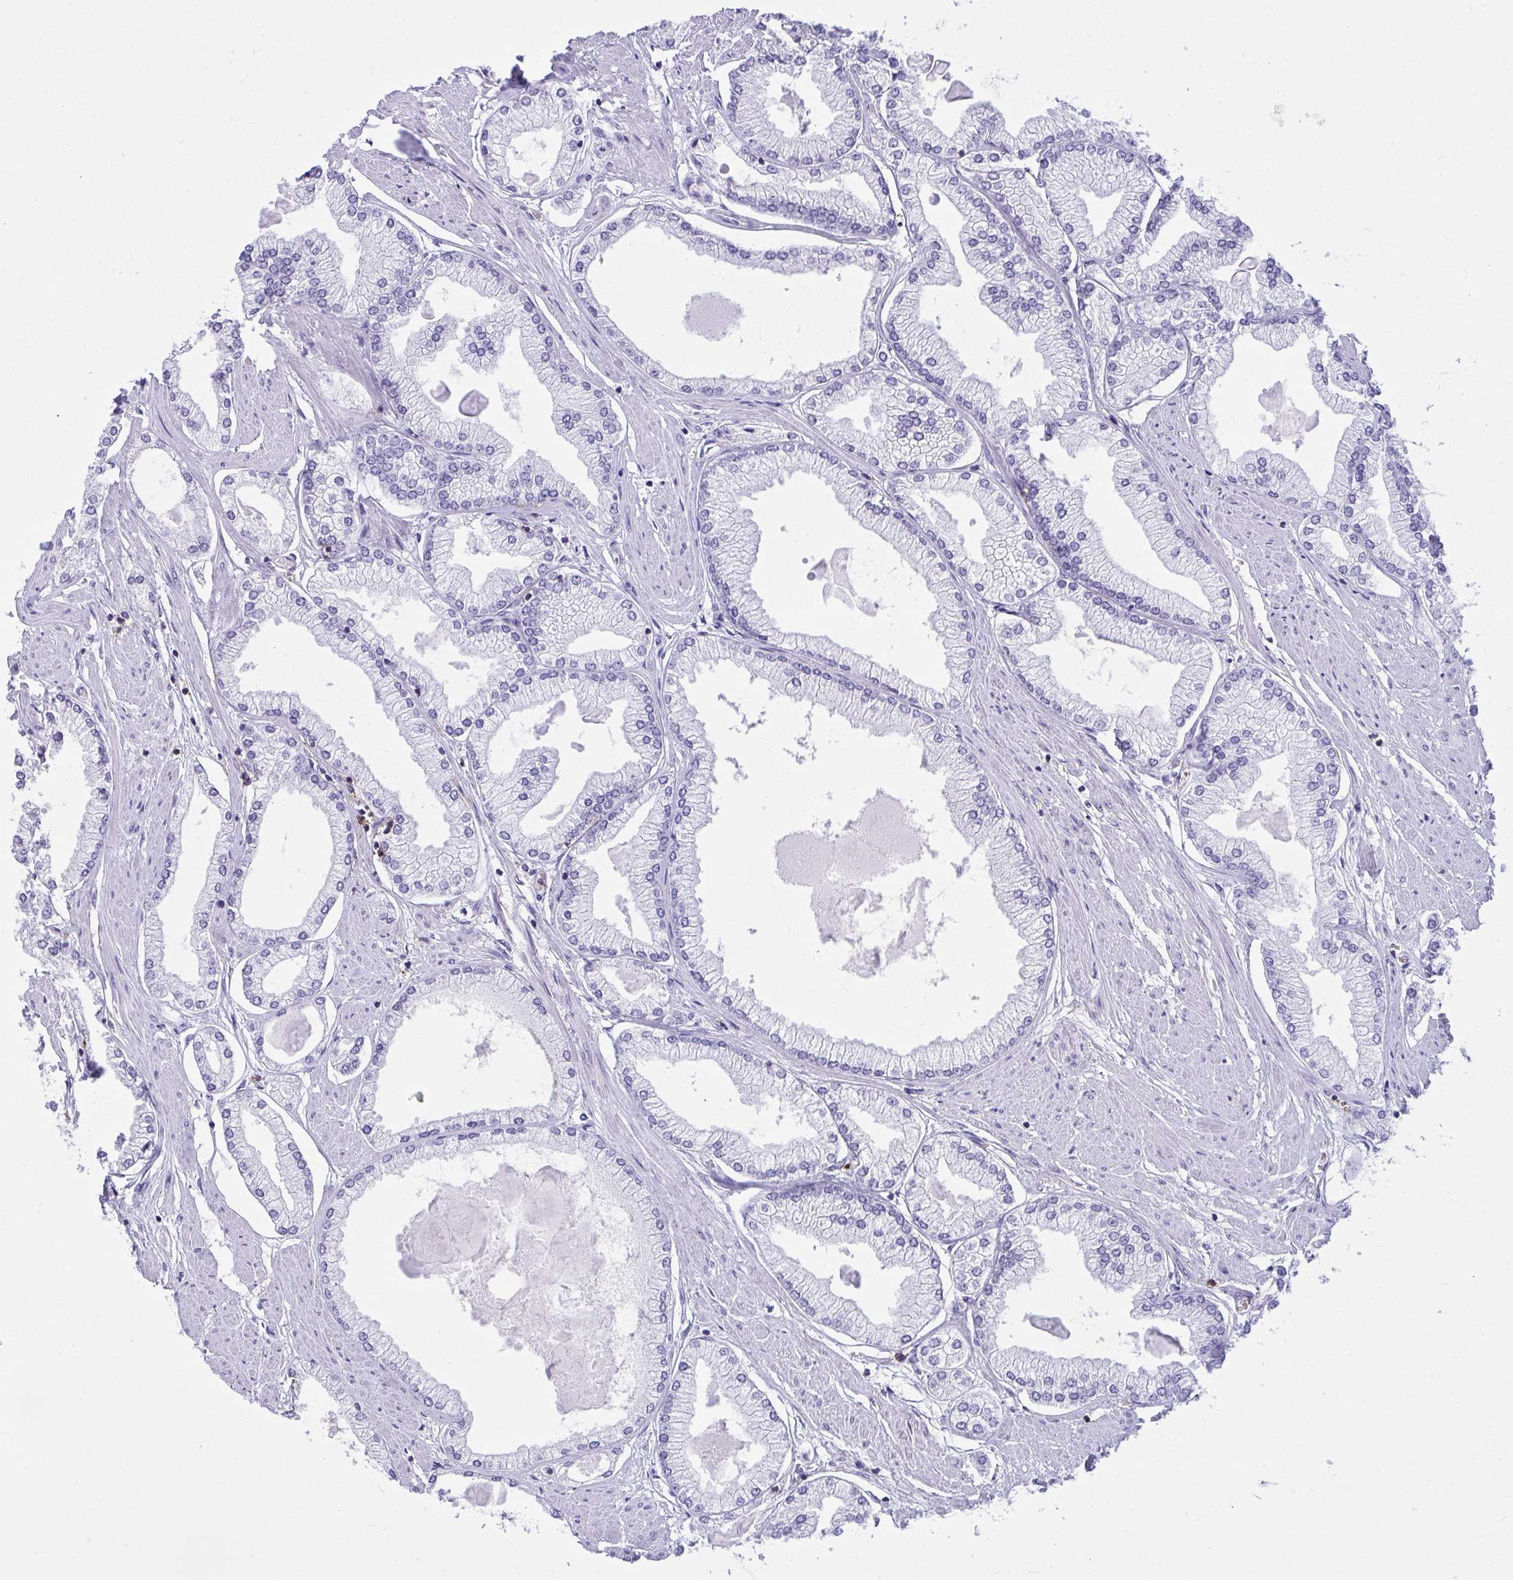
{"staining": {"intensity": "negative", "quantity": "none", "location": "none"}, "tissue": "prostate cancer", "cell_type": "Tumor cells", "image_type": "cancer", "snomed": [{"axis": "morphology", "description": "Adenocarcinoma, High grade"}, {"axis": "topography", "description": "Prostate"}], "caption": "DAB immunohistochemical staining of human prostate cancer shows no significant staining in tumor cells.", "gene": "SPN", "patient": {"sex": "male", "age": 68}}